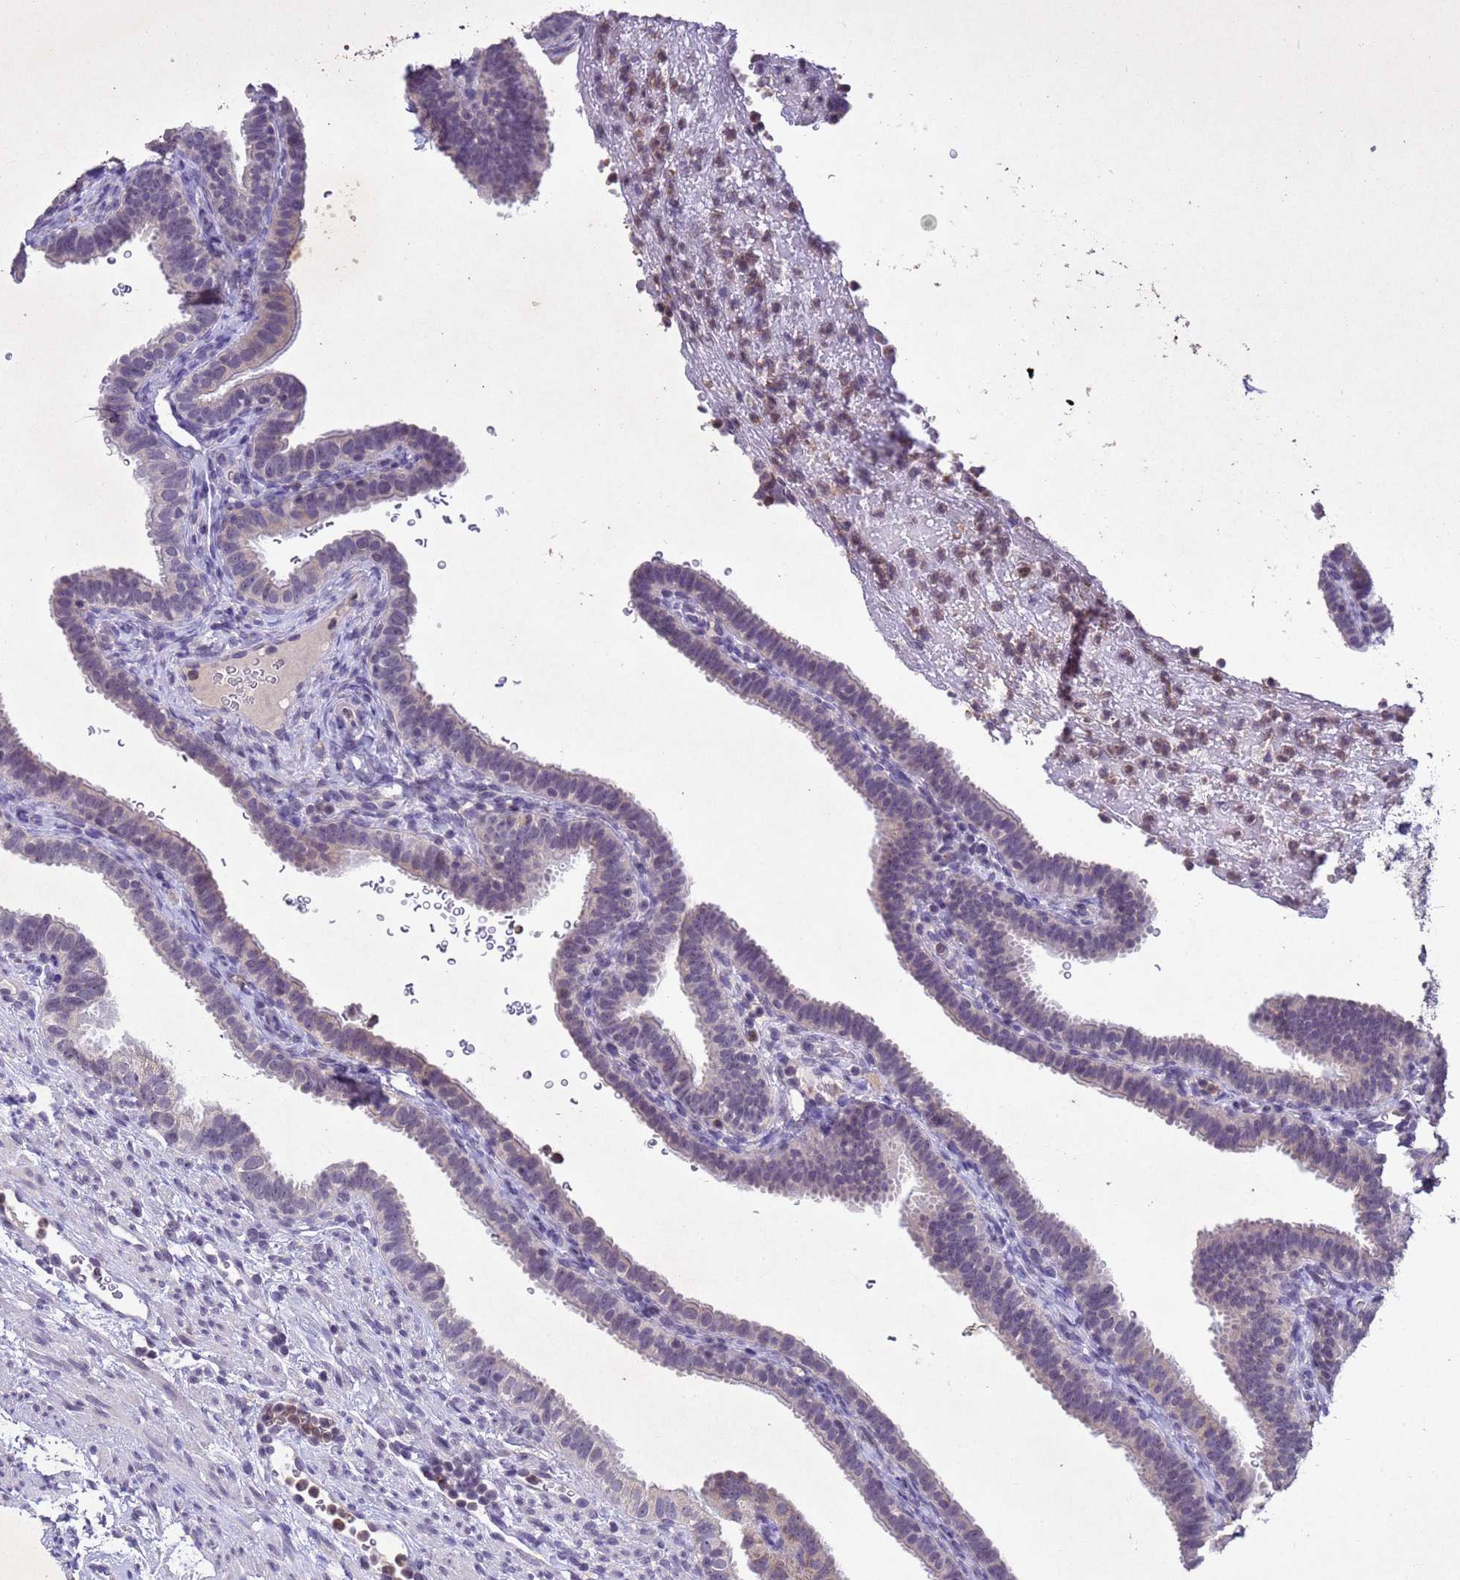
{"staining": {"intensity": "negative", "quantity": "none", "location": "none"}, "tissue": "fallopian tube", "cell_type": "Glandular cells", "image_type": "normal", "snomed": [{"axis": "morphology", "description": "Normal tissue, NOS"}, {"axis": "topography", "description": "Fallopian tube"}], "caption": "Image shows no protein positivity in glandular cells of unremarkable fallopian tube.", "gene": "NLRP11", "patient": {"sex": "female", "age": 41}}